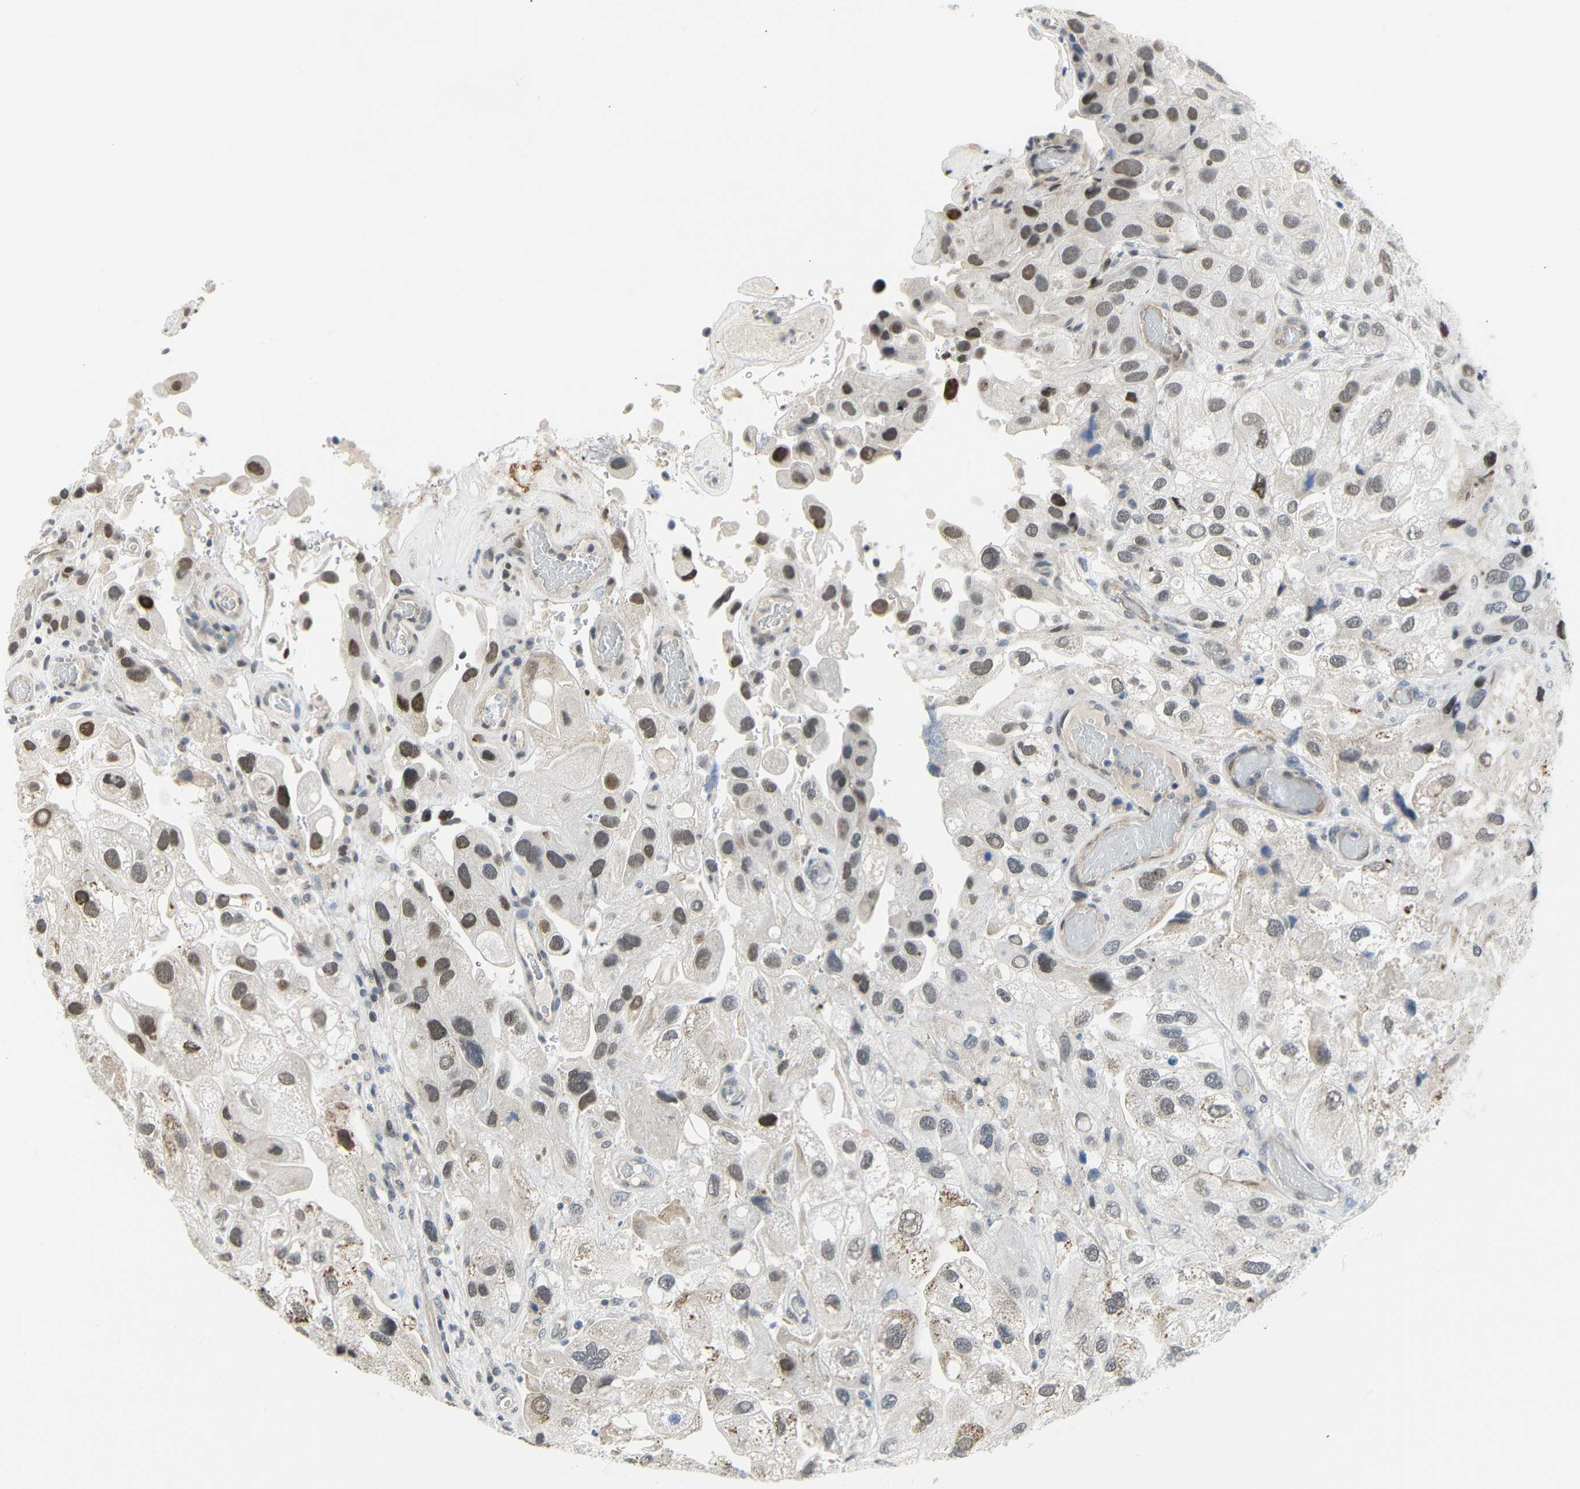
{"staining": {"intensity": "moderate", "quantity": ">75%", "location": "nuclear"}, "tissue": "urothelial cancer", "cell_type": "Tumor cells", "image_type": "cancer", "snomed": [{"axis": "morphology", "description": "Urothelial carcinoma, High grade"}, {"axis": "topography", "description": "Urinary bladder"}], "caption": "Urothelial carcinoma (high-grade) tissue exhibits moderate nuclear staining in about >75% of tumor cells, visualized by immunohistochemistry.", "gene": "IMPG2", "patient": {"sex": "female", "age": 64}}